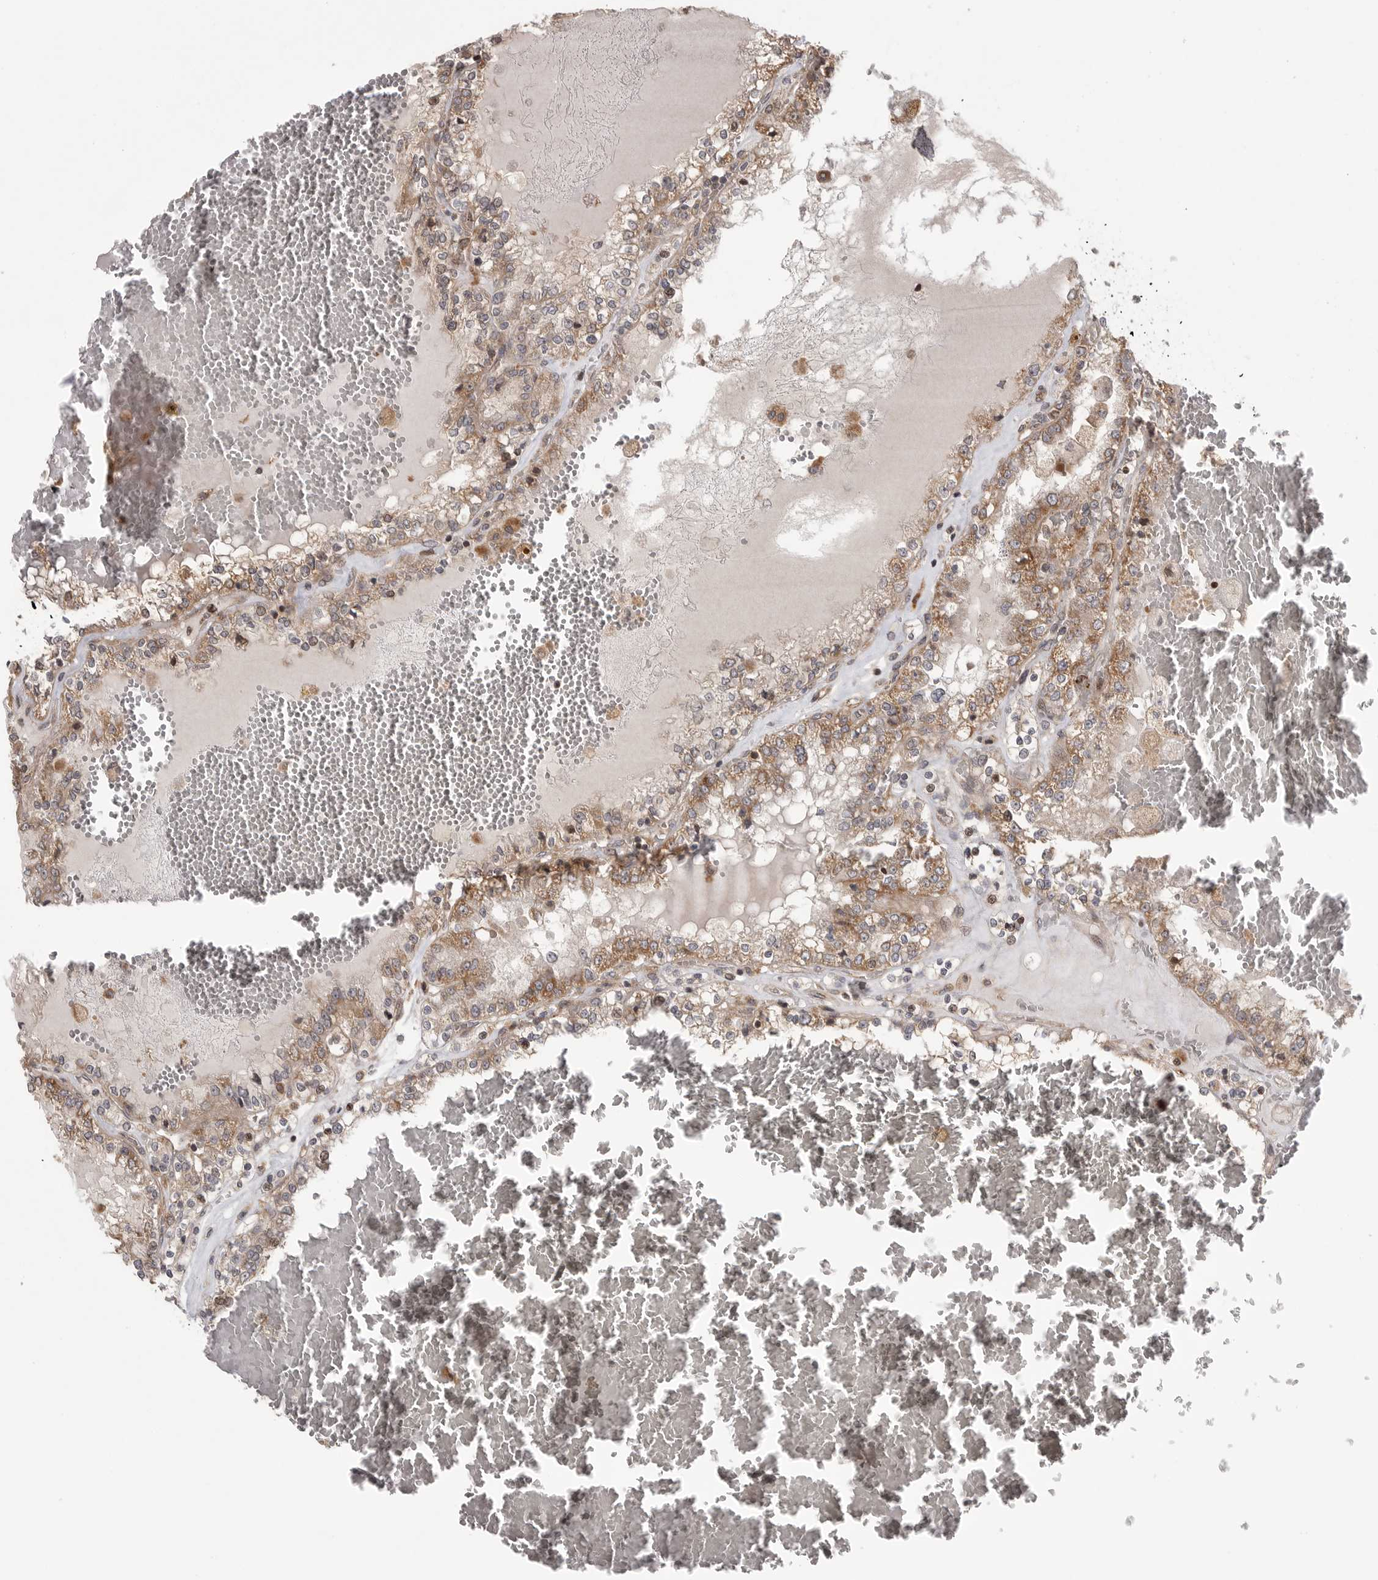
{"staining": {"intensity": "moderate", "quantity": ">75%", "location": "cytoplasmic/membranous"}, "tissue": "renal cancer", "cell_type": "Tumor cells", "image_type": "cancer", "snomed": [{"axis": "morphology", "description": "Adenocarcinoma, NOS"}, {"axis": "topography", "description": "Kidney"}], "caption": "This is an image of immunohistochemistry (IHC) staining of renal cancer, which shows moderate staining in the cytoplasmic/membranous of tumor cells.", "gene": "OXR1", "patient": {"sex": "female", "age": 56}}